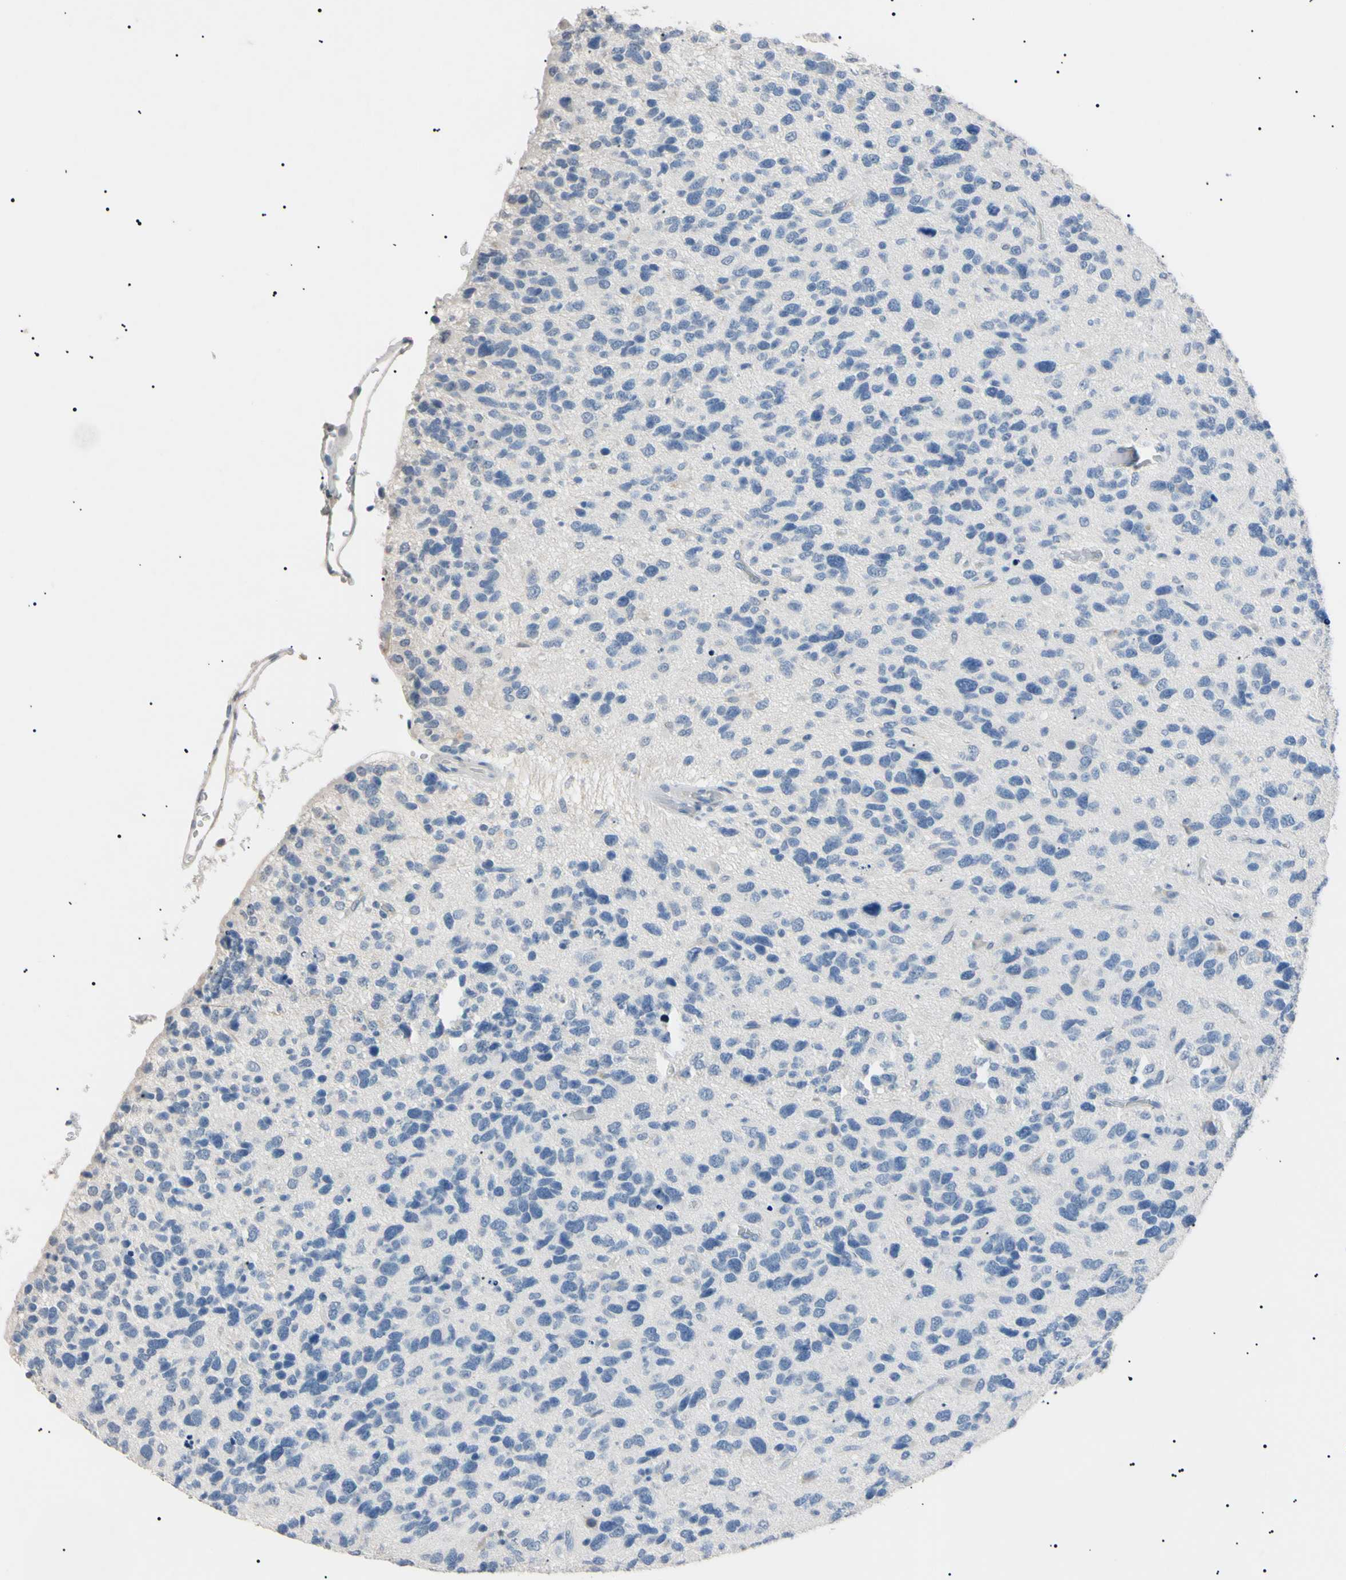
{"staining": {"intensity": "negative", "quantity": "none", "location": "none"}, "tissue": "glioma", "cell_type": "Tumor cells", "image_type": "cancer", "snomed": [{"axis": "morphology", "description": "Glioma, malignant, High grade"}, {"axis": "topography", "description": "Brain"}], "caption": "High power microscopy image of an immunohistochemistry (IHC) micrograph of glioma, revealing no significant staining in tumor cells.", "gene": "CGB3", "patient": {"sex": "female", "age": 58}}